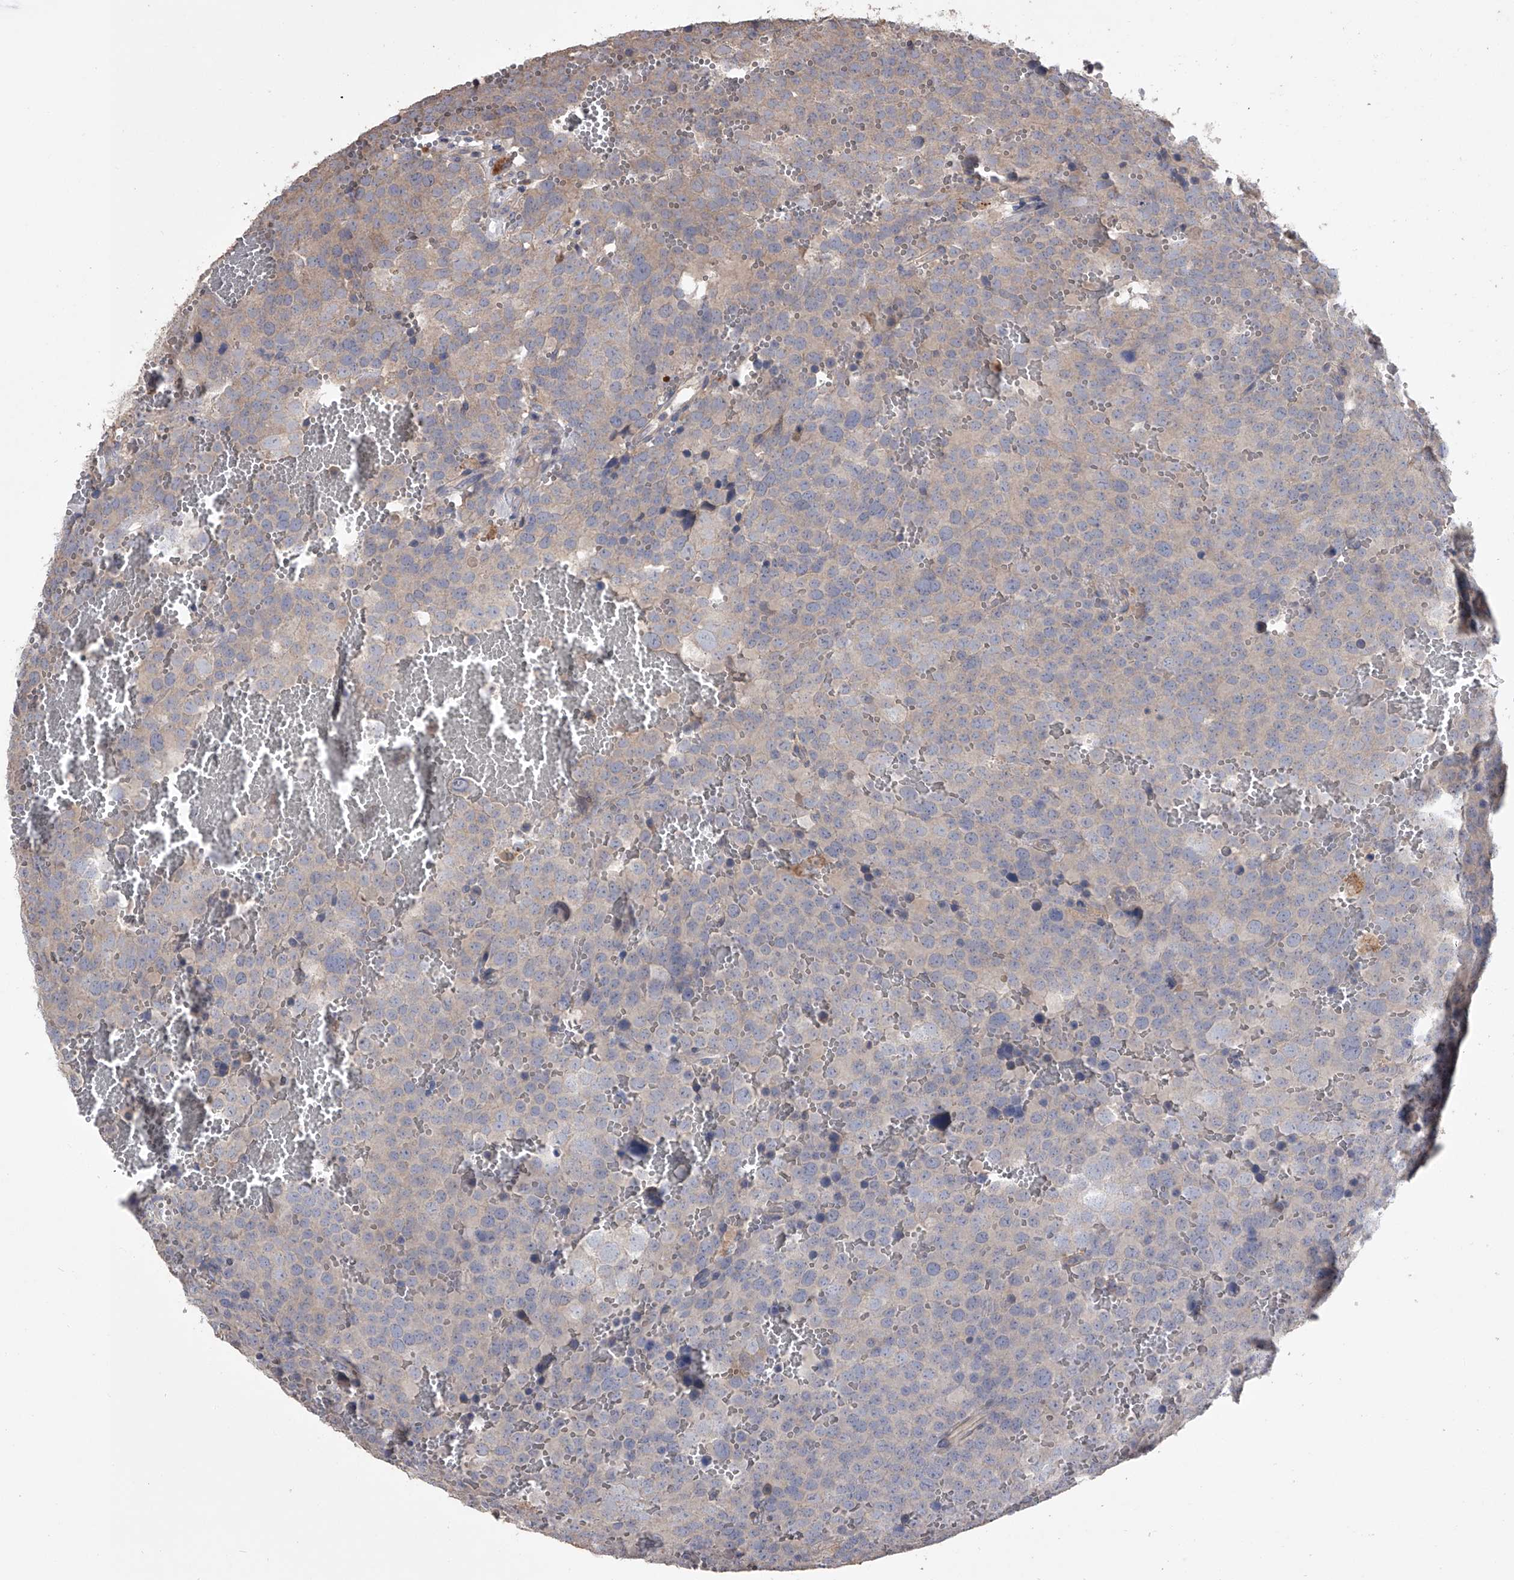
{"staining": {"intensity": "weak", "quantity": "<25%", "location": "cytoplasmic/membranous"}, "tissue": "testis cancer", "cell_type": "Tumor cells", "image_type": "cancer", "snomed": [{"axis": "morphology", "description": "Seminoma, NOS"}, {"axis": "topography", "description": "Testis"}], "caption": "An IHC histopathology image of testis cancer (seminoma) is shown. There is no staining in tumor cells of testis cancer (seminoma).", "gene": "ZNF343", "patient": {"sex": "male", "age": 71}}